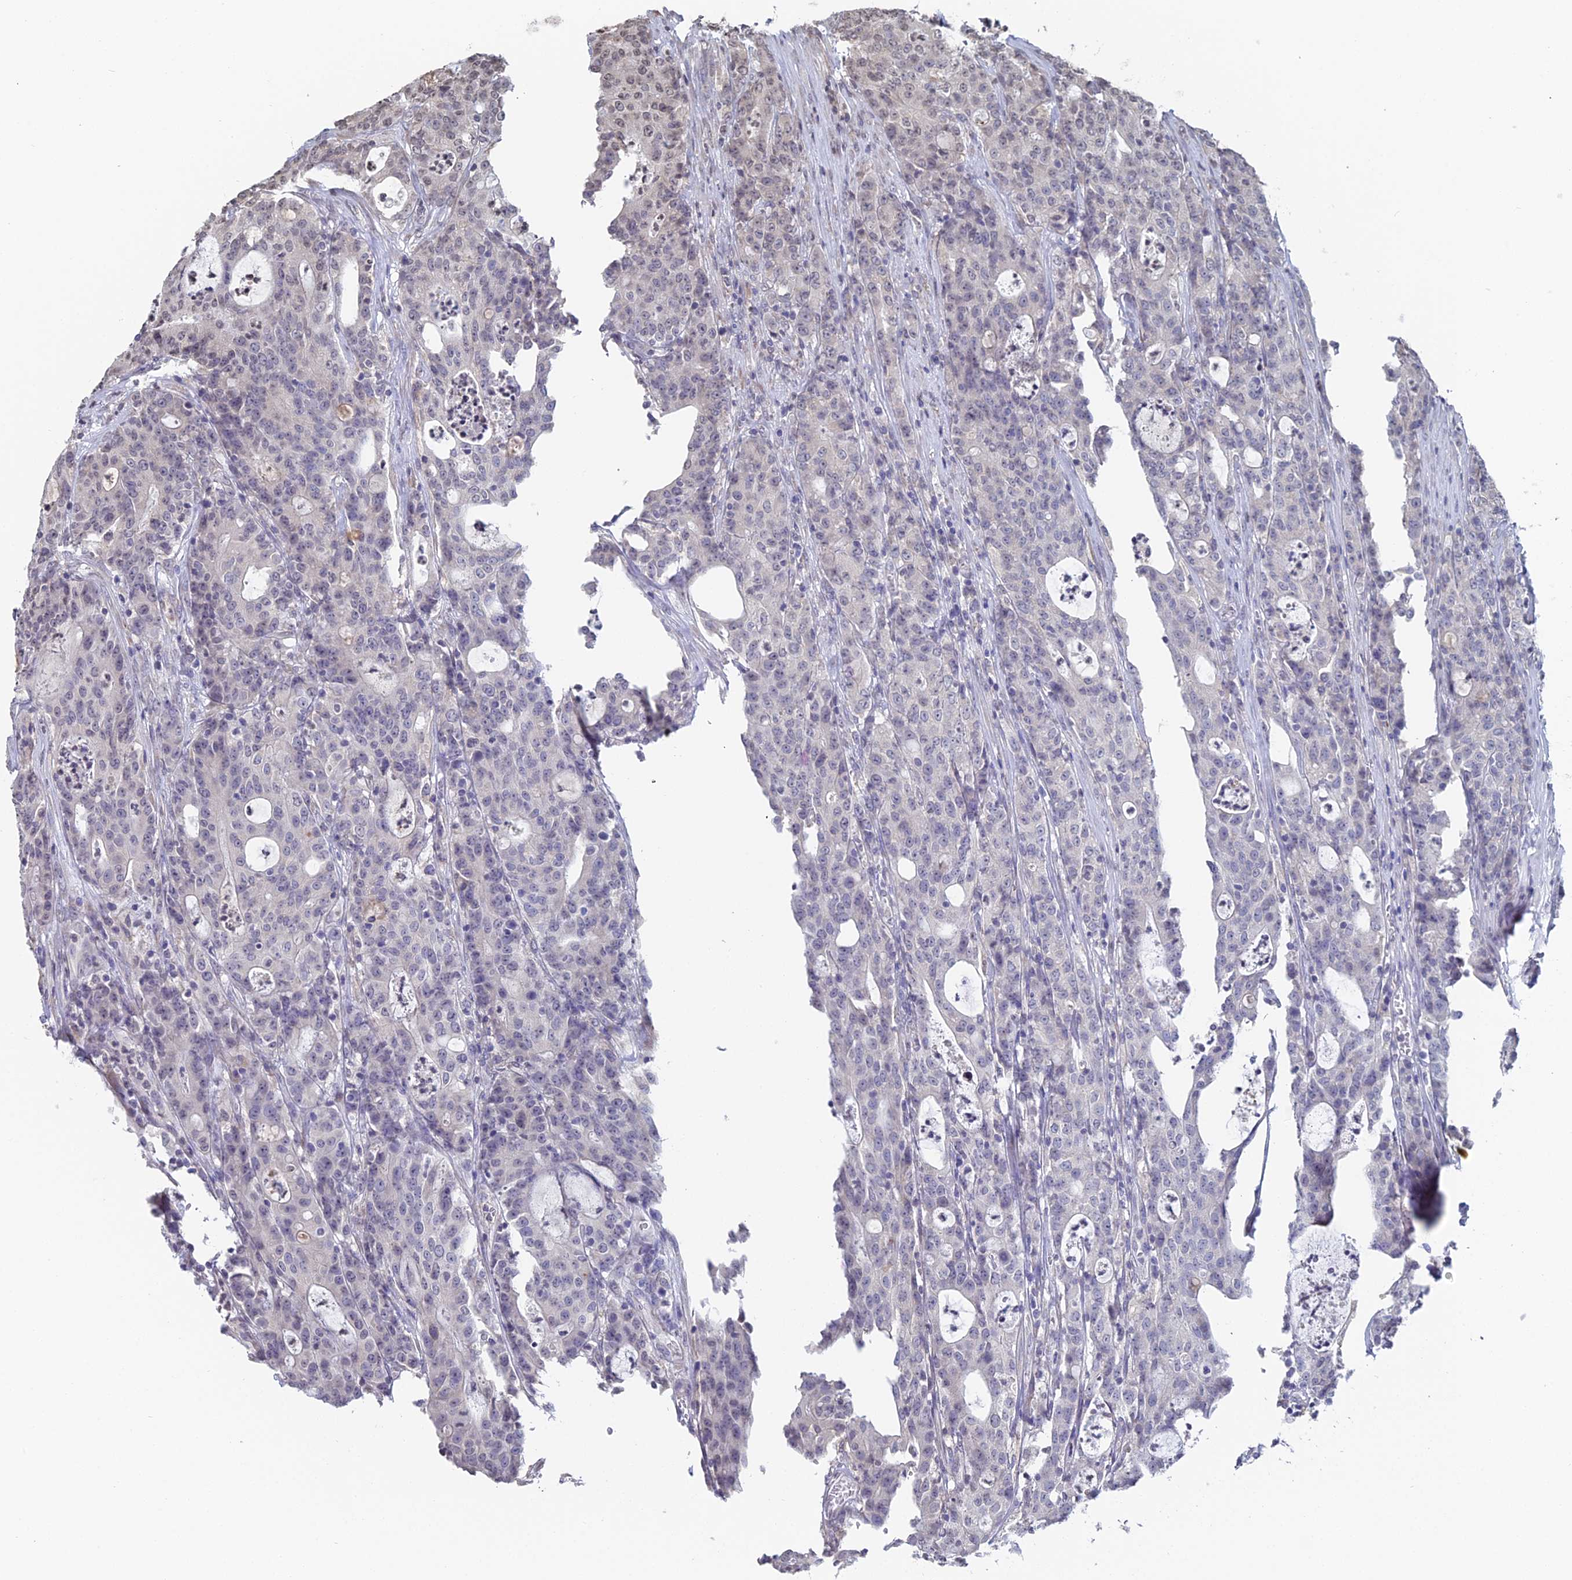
{"staining": {"intensity": "weak", "quantity": "<25%", "location": "nuclear"}, "tissue": "colorectal cancer", "cell_type": "Tumor cells", "image_type": "cancer", "snomed": [{"axis": "morphology", "description": "Adenocarcinoma, NOS"}, {"axis": "topography", "description": "Colon"}], "caption": "A histopathology image of human colorectal cancer is negative for staining in tumor cells. (DAB immunohistochemistry visualized using brightfield microscopy, high magnification).", "gene": "PRR22", "patient": {"sex": "male", "age": 83}}